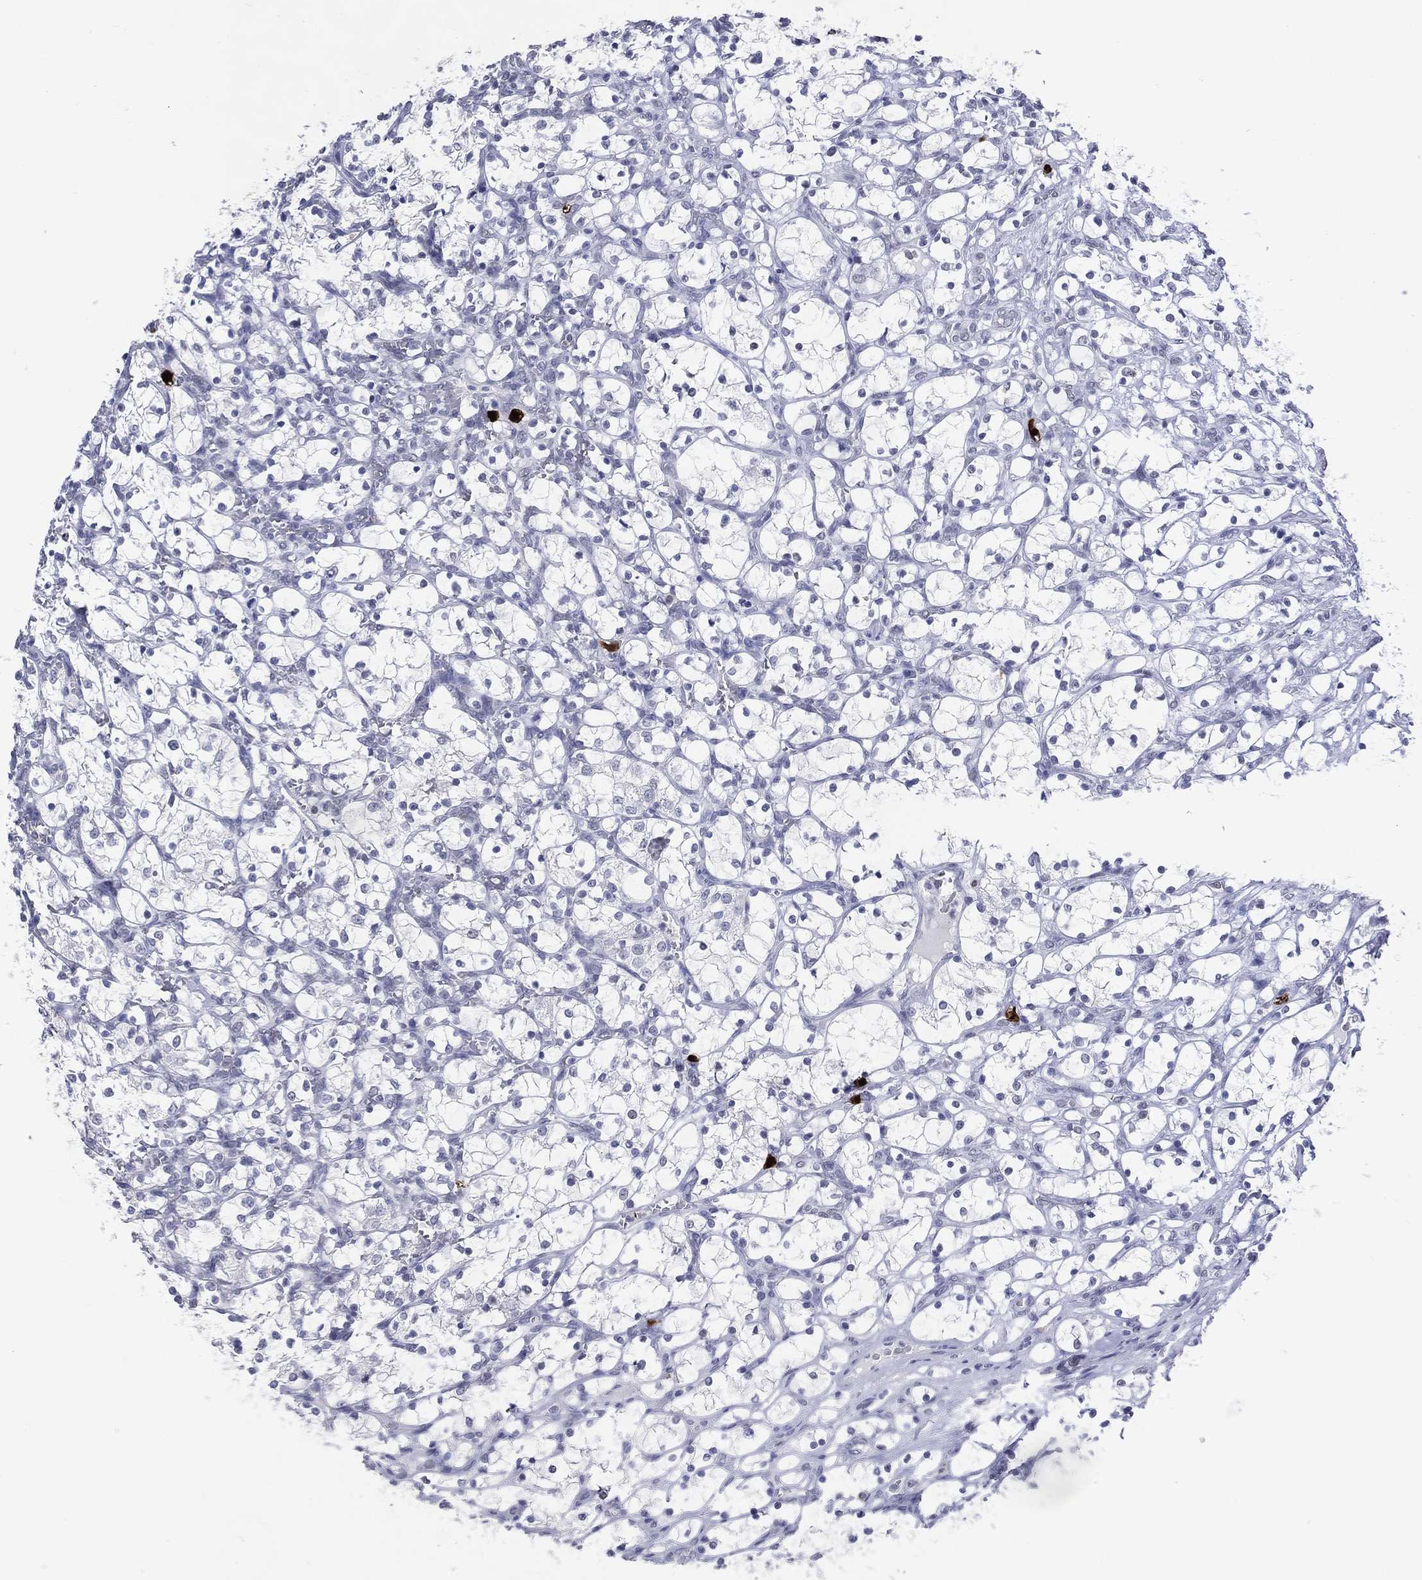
{"staining": {"intensity": "negative", "quantity": "none", "location": "none"}, "tissue": "renal cancer", "cell_type": "Tumor cells", "image_type": "cancer", "snomed": [{"axis": "morphology", "description": "Adenocarcinoma, NOS"}, {"axis": "topography", "description": "Kidney"}], "caption": "High magnification brightfield microscopy of renal cancer stained with DAB (brown) and counterstained with hematoxylin (blue): tumor cells show no significant staining.", "gene": "CFAP58", "patient": {"sex": "female", "age": 69}}